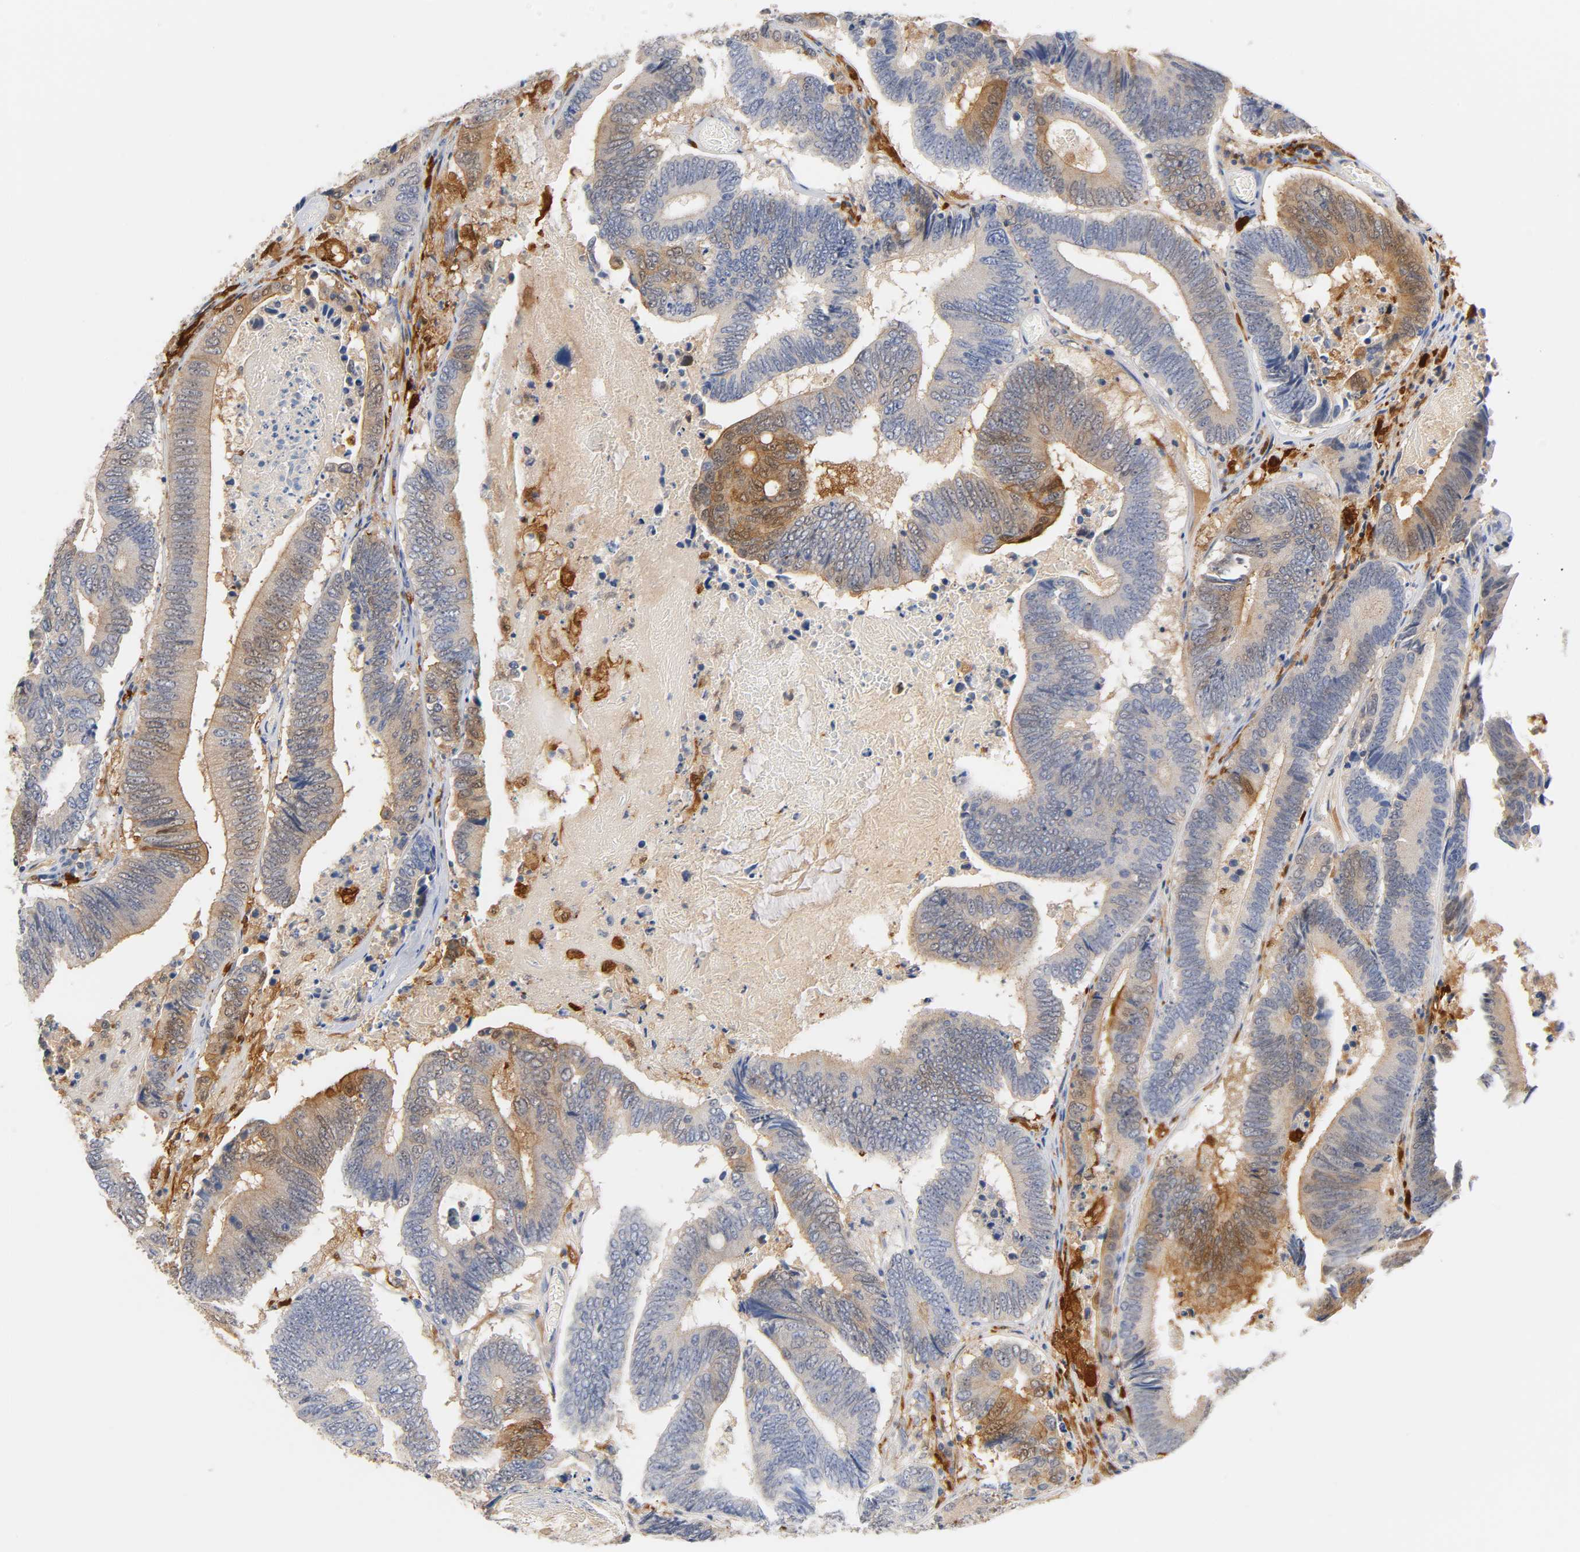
{"staining": {"intensity": "moderate", "quantity": "<25%", "location": "cytoplasmic/membranous,nuclear"}, "tissue": "colorectal cancer", "cell_type": "Tumor cells", "image_type": "cancer", "snomed": [{"axis": "morphology", "description": "Adenocarcinoma, NOS"}, {"axis": "topography", "description": "Colon"}], "caption": "Colorectal adenocarcinoma tissue displays moderate cytoplasmic/membranous and nuclear positivity in about <25% of tumor cells (IHC, brightfield microscopy, high magnification).", "gene": "IL18", "patient": {"sex": "female", "age": 78}}